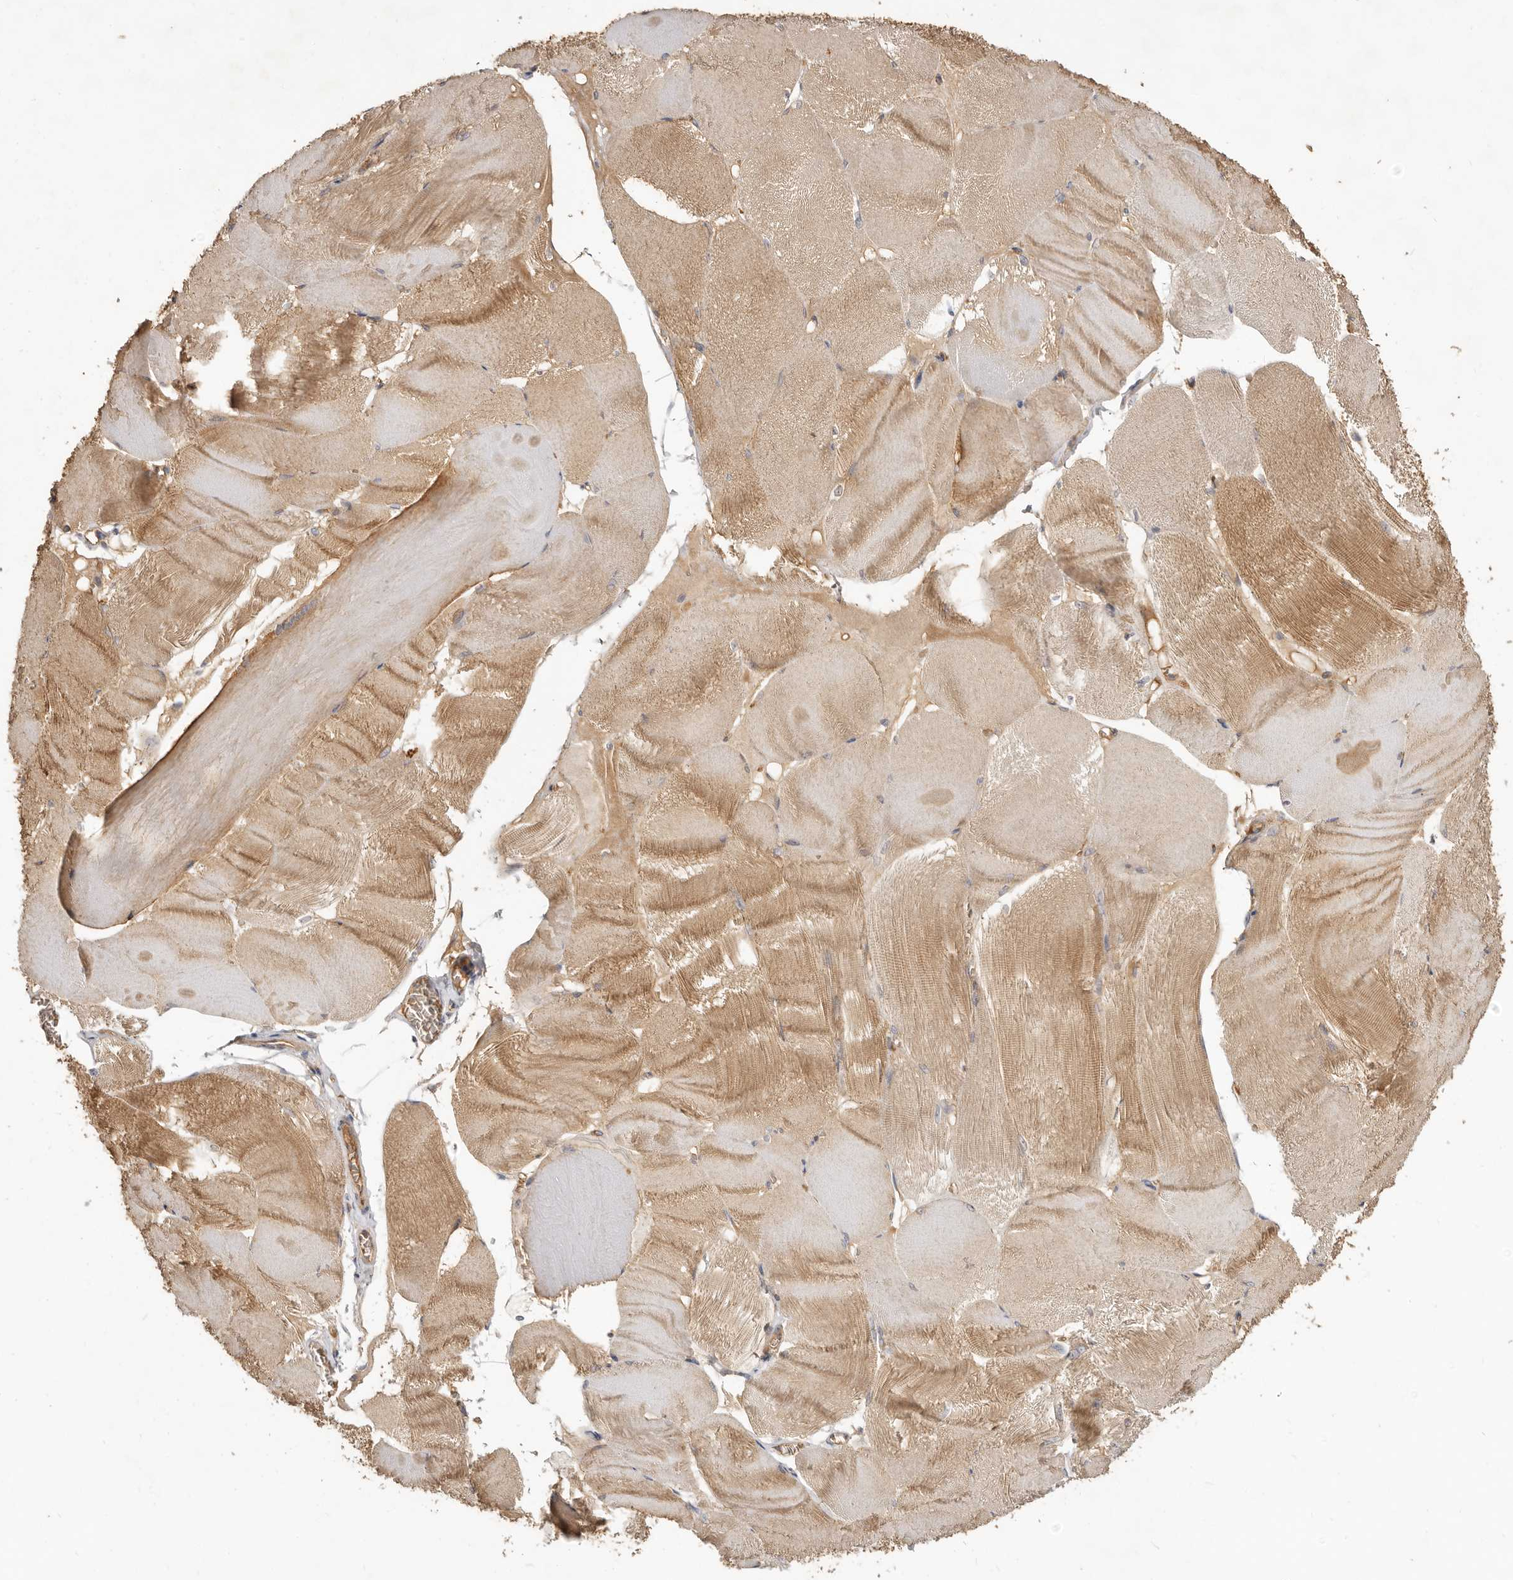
{"staining": {"intensity": "moderate", "quantity": ">75%", "location": "cytoplasmic/membranous"}, "tissue": "skeletal muscle", "cell_type": "Myocytes", "image_type": "normal", "snomed": [{"axis": "morphology", "description": "Normal tissue, NOS"}, {"axis": "morphology", "description": "Basal cell carcinoma"}, {"axis": "topography", "description": "Skeletal muscle"}], "caption": "The immunohistochemical stain shows moderate cytoplasmic/membranous expression in myocytes of normal skeletal muscle.", "gene": "ADAMTS9", "patient": {"sex": "female", "age": 64}}